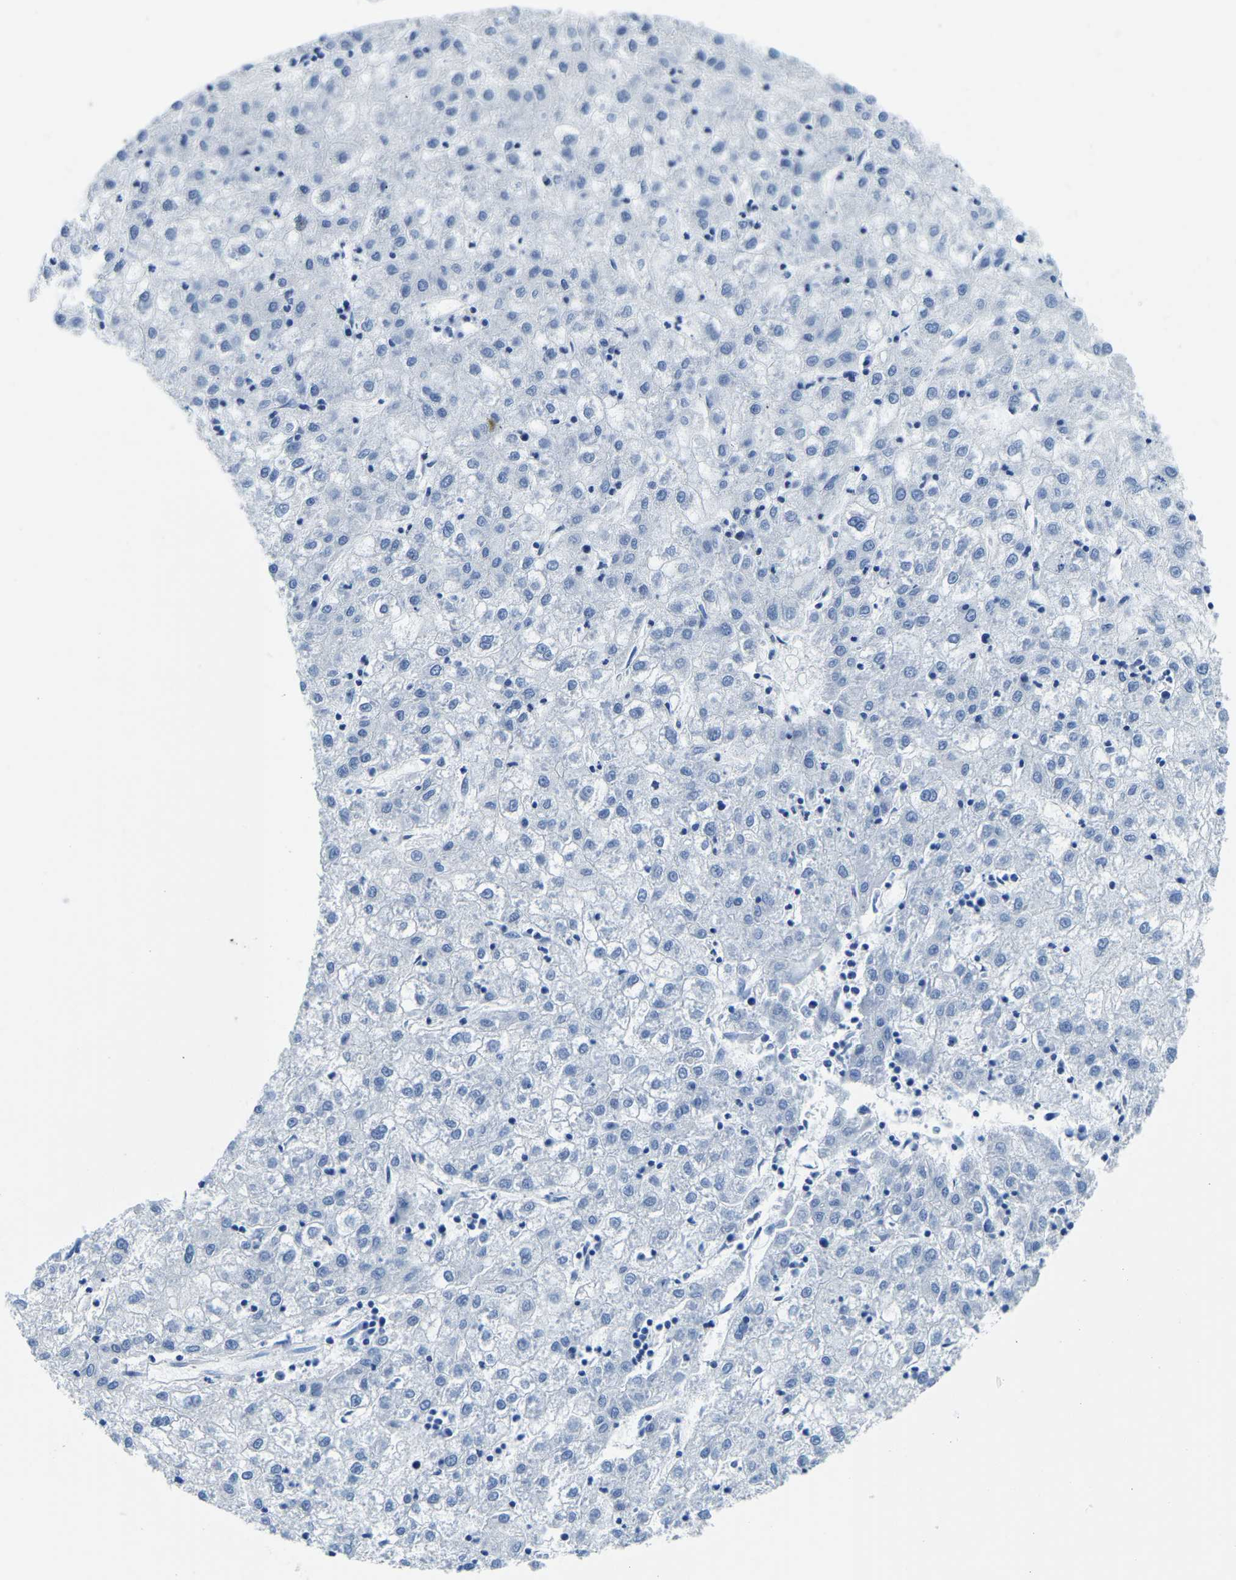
{"staining": {"intensity": "negative", "quantity": "none", "location": "none"}, "tissue": "liver cancer", "cell_type": "Tumor cells", "image_type": "cancer", "snomed": [{"axis": "morphology", "description": "Carcinoma, Hepatocellular, NOS"}, {"axis": "topography", "description": "Liver"}], "caption": "Immunohistochemistry (IHC) photomicrograph of neoplastic tissue: human liver cancer stained with DAB (3,3'-diaminobenzidine) reveals no significant protein positivity in tumor cells.", "gene": "BNIP3L", "patient": {"sex": "male", "age": 72}}